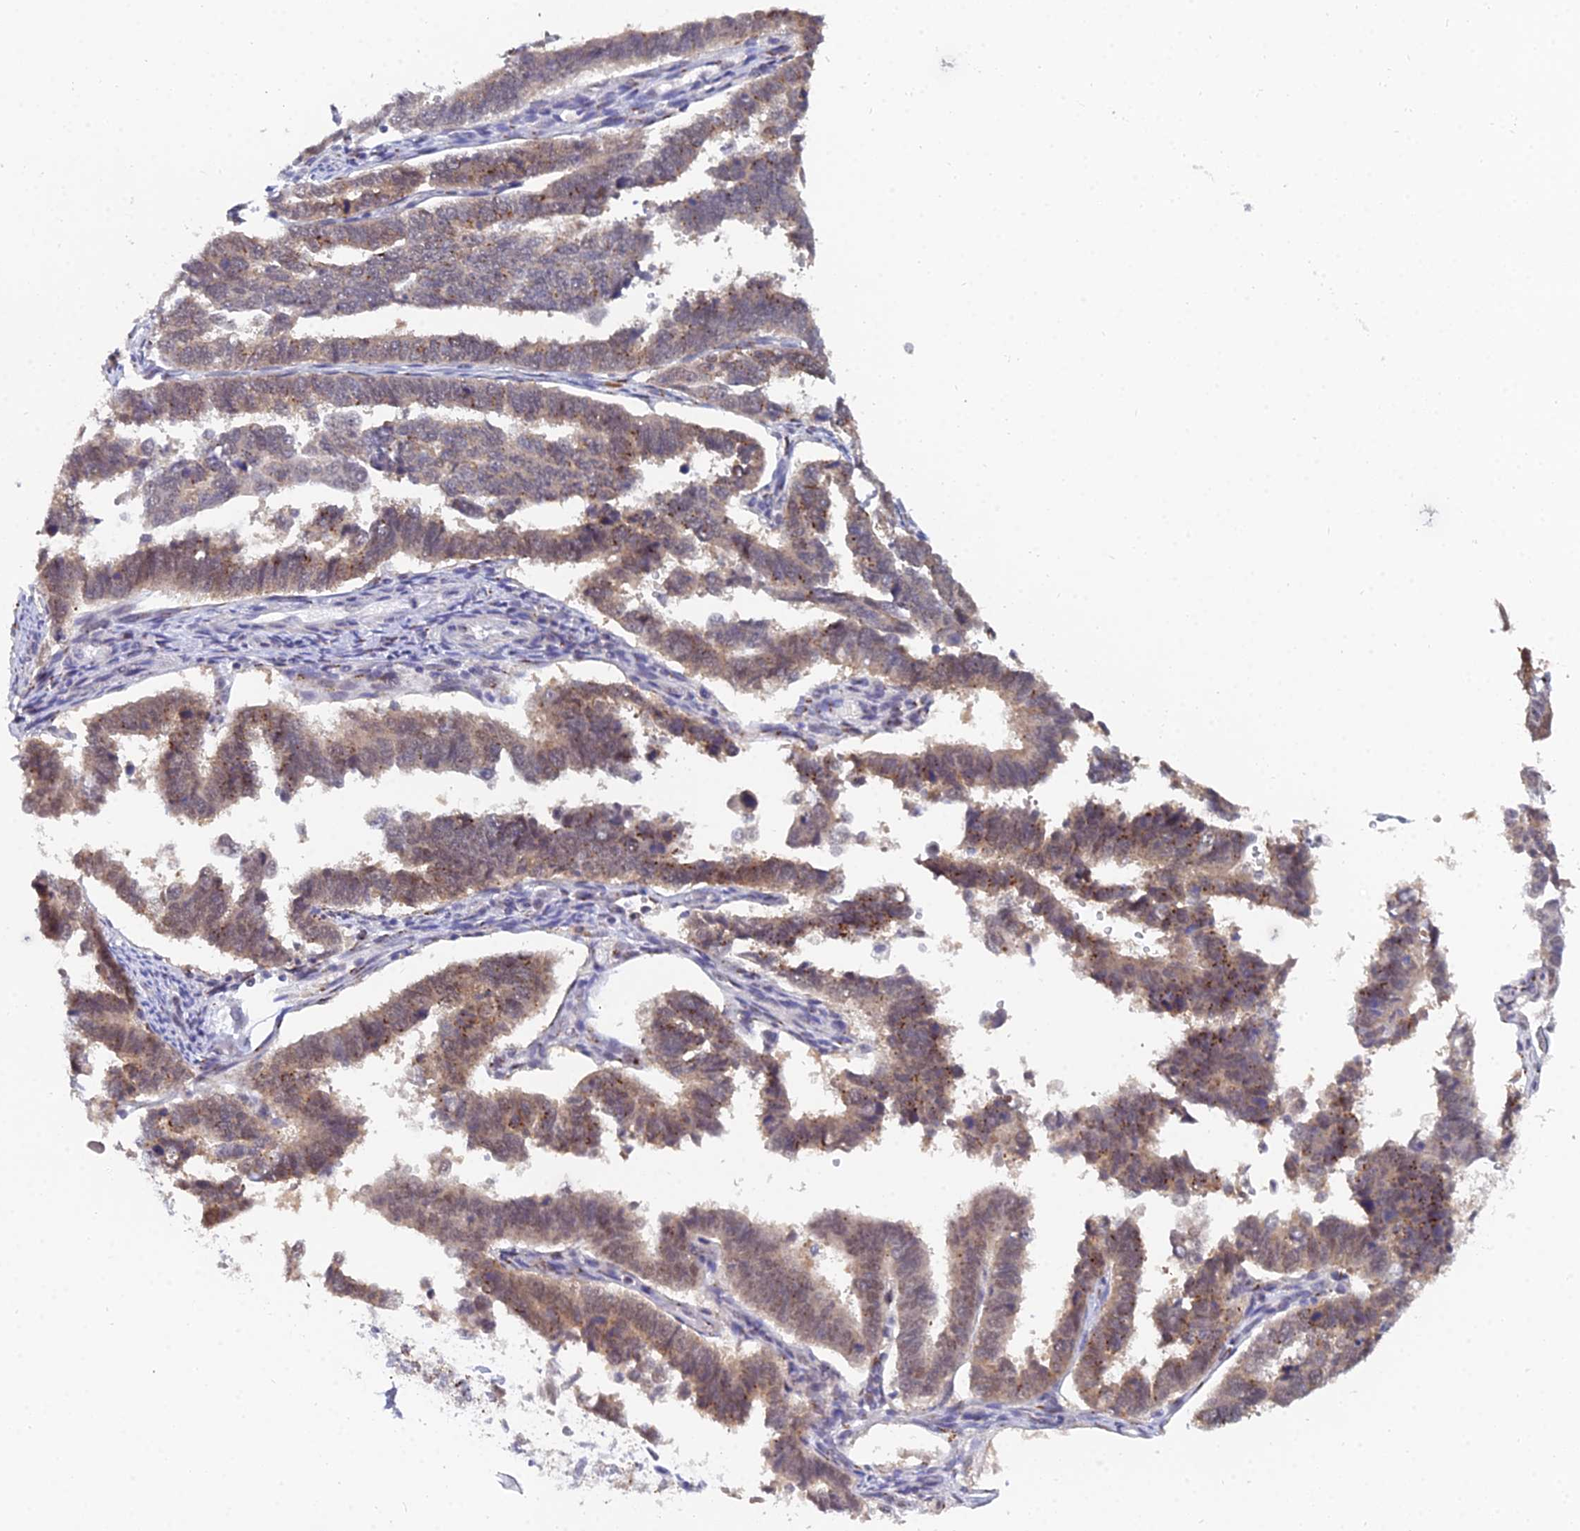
{"staining": {"intensity": "moderate", "quantity": ">75%", "location": "cytoplasmic/membranous,nuclear"}, "tissue": "endometrial cancer", "cell_type": "Tumor cells", "image_type": "cancer", "snomed": [{"axis": "morphology", "description": "Adenocarcinoma, NOS"}, {"axis": "topography", "description": "Endometrium"}], "caption": "Human endometrial cancer stained for a protein (brown) displays moderate cytoplasmic/membranous and nuclear positive expression in about >75% of tumor cells.", "gene": "THOC3", "patient": {"sex": "female", "age": 75}}